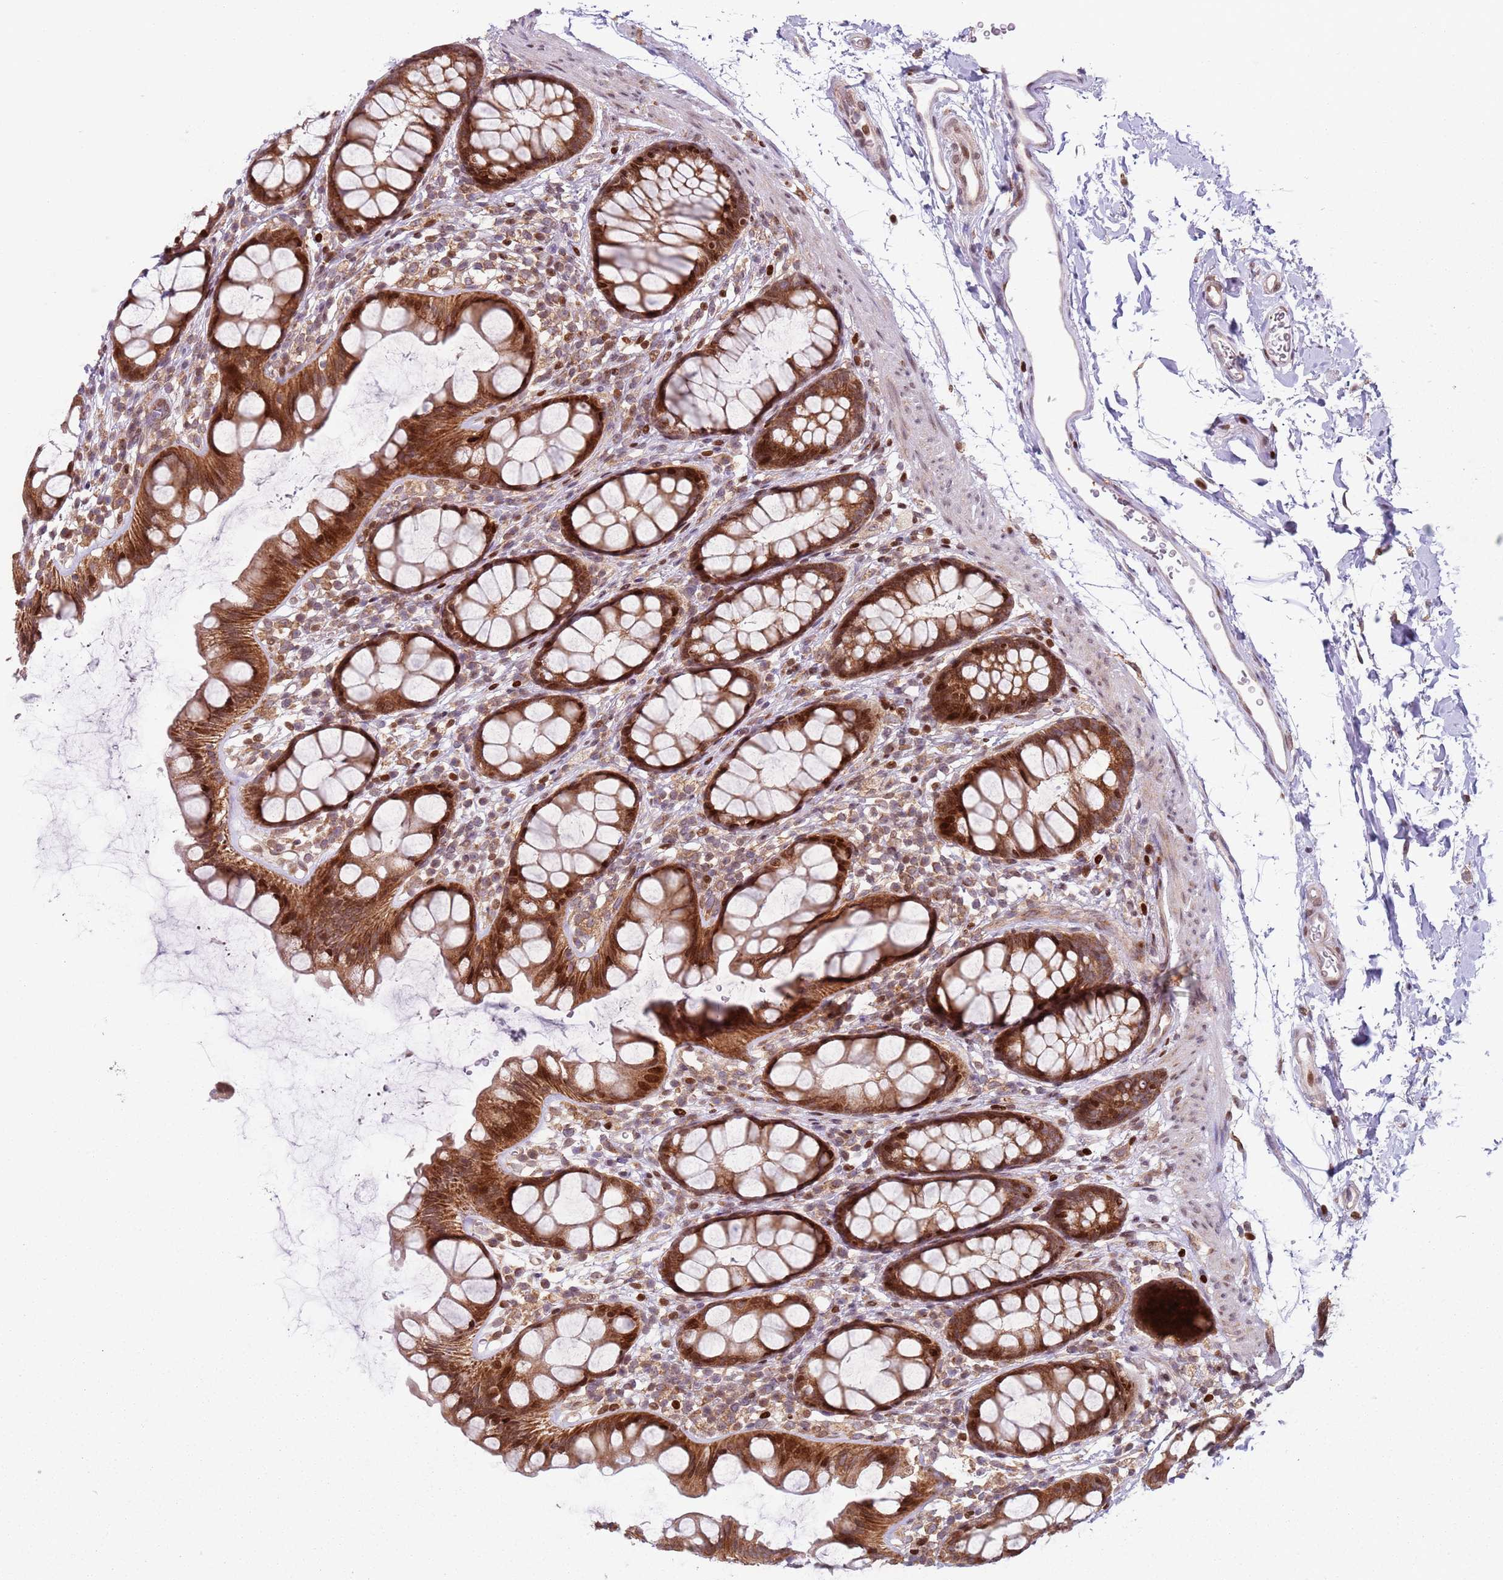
{"staining": {"intensity": "strong", "quantity": ">75%", "location": "cytoplasmic/membranous,nuclear"}, "tissue": "rectum", "cell_type": "Glandular cells", "image_type": "normal", "snomed": [{"axis": "morphology", "description": "Normal tissue, NOS"}, {"axis": "topography", "description": "Rectum"}], "caption": "High-magnification brightfield microscopy of benign rectum stained with DAB (brown) and counterstained with hematoxylin (blue). glandular cells exhibit strong cytoplasmic/membranous,nuclear expression is seen in approximately>75% of cells. The staining is performed using DAB brown chromogen to label protein expression. The nuclei are counter-stained blue using hematoxylin.", "gene": "HNRNPLL", "patient": {"sex": "female", "age": 65}}